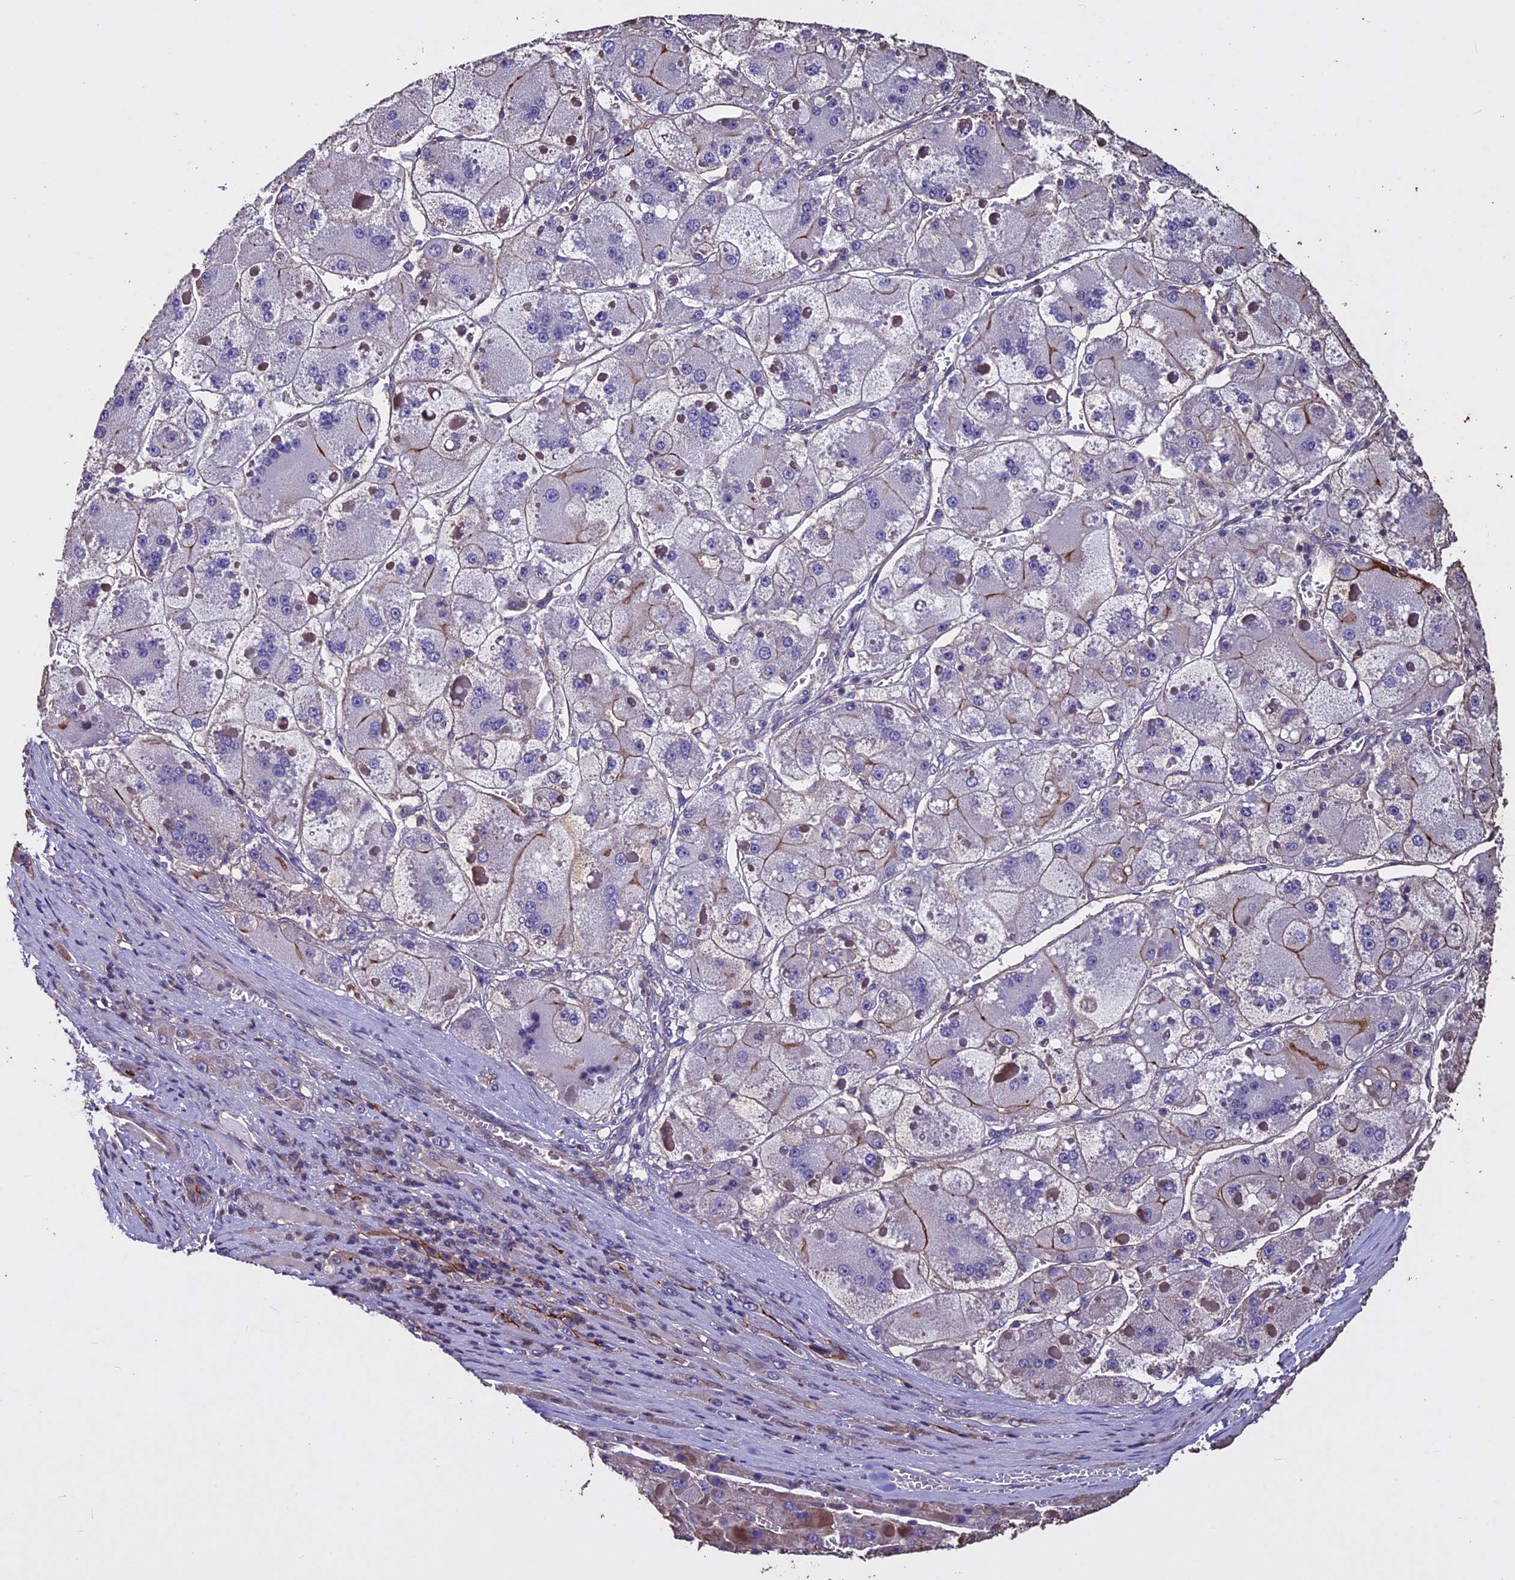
{"staining": {"intensity": "moderate", "quantity": "<25%", "location": "cytoplasmic/membranous"}, "tissue": "liver cancer", "cell_type": "Tumor cells", "image_type": "cancer", "snomed": [{"axis": "morphology", "description": "Carcinoma, Hepatocellular, NOS"}, {"axis": "topography", "description": "Liver"}], "caption": "Tumor cells reveal low levels of moderate cytoplasmic/membranous expression in approximately <25% of cells in liver cancer (hepatocellular carcinoma). (DAB = brown stain, brightfield microscopy at high magnification).", "gene": "USB1", "patient": {"sex": "female", "age": 73}}